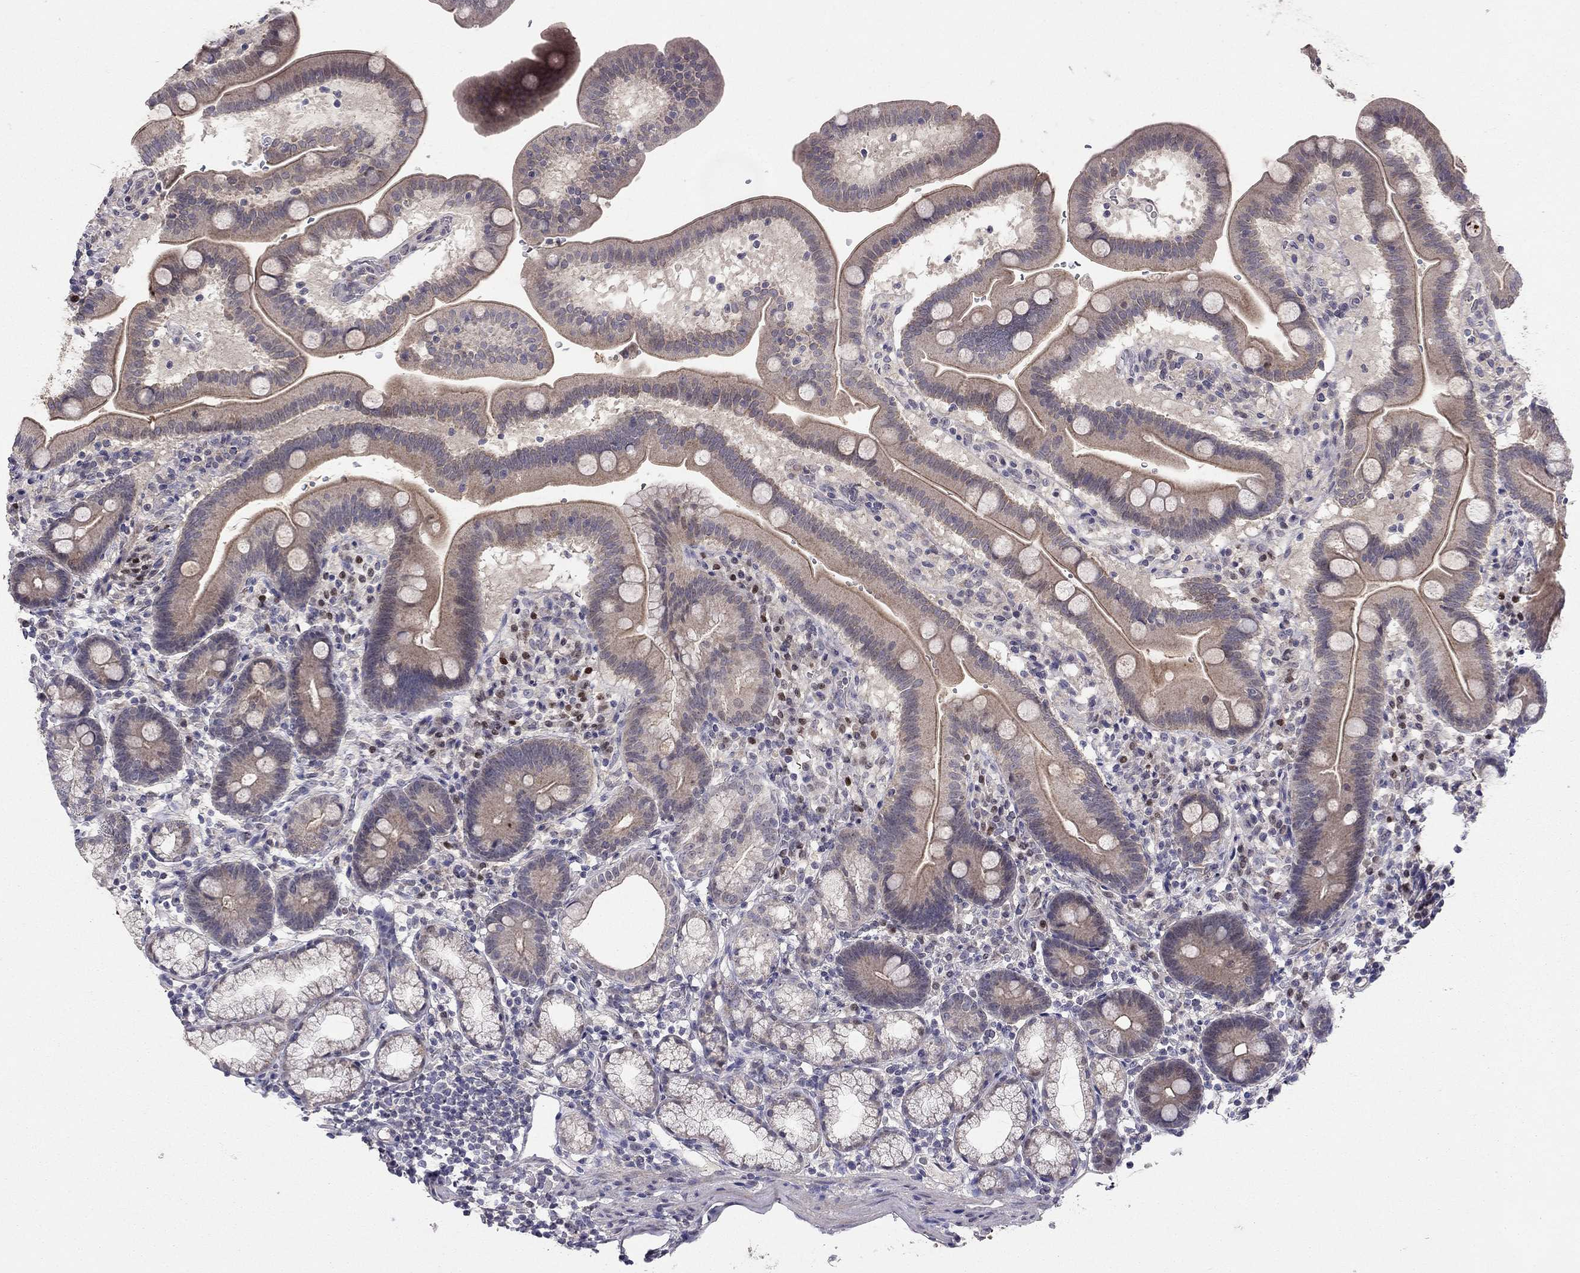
{"staining": {"intensity": "moderate", "quantity": "25%-75%", "location": "cytoplasmic/membranous"}, "tissue": "duodenum", "cell_type": "Glandular cells", "image_type": "normal", "snomed": [{"axis": "morphology", "description": "Normal tissue, NOS"}, {"axis": "topography", "description": "Duodenum"}], "caption": "Protein positivity by immunohistochemistry (IHC) demonstrates moderate cytoplasmic/membranous positivity in about 25%-75% of glandular cells in benign duodenum.", "gene": "ESR2", "patient": {"sex": "male", "age": 59}}